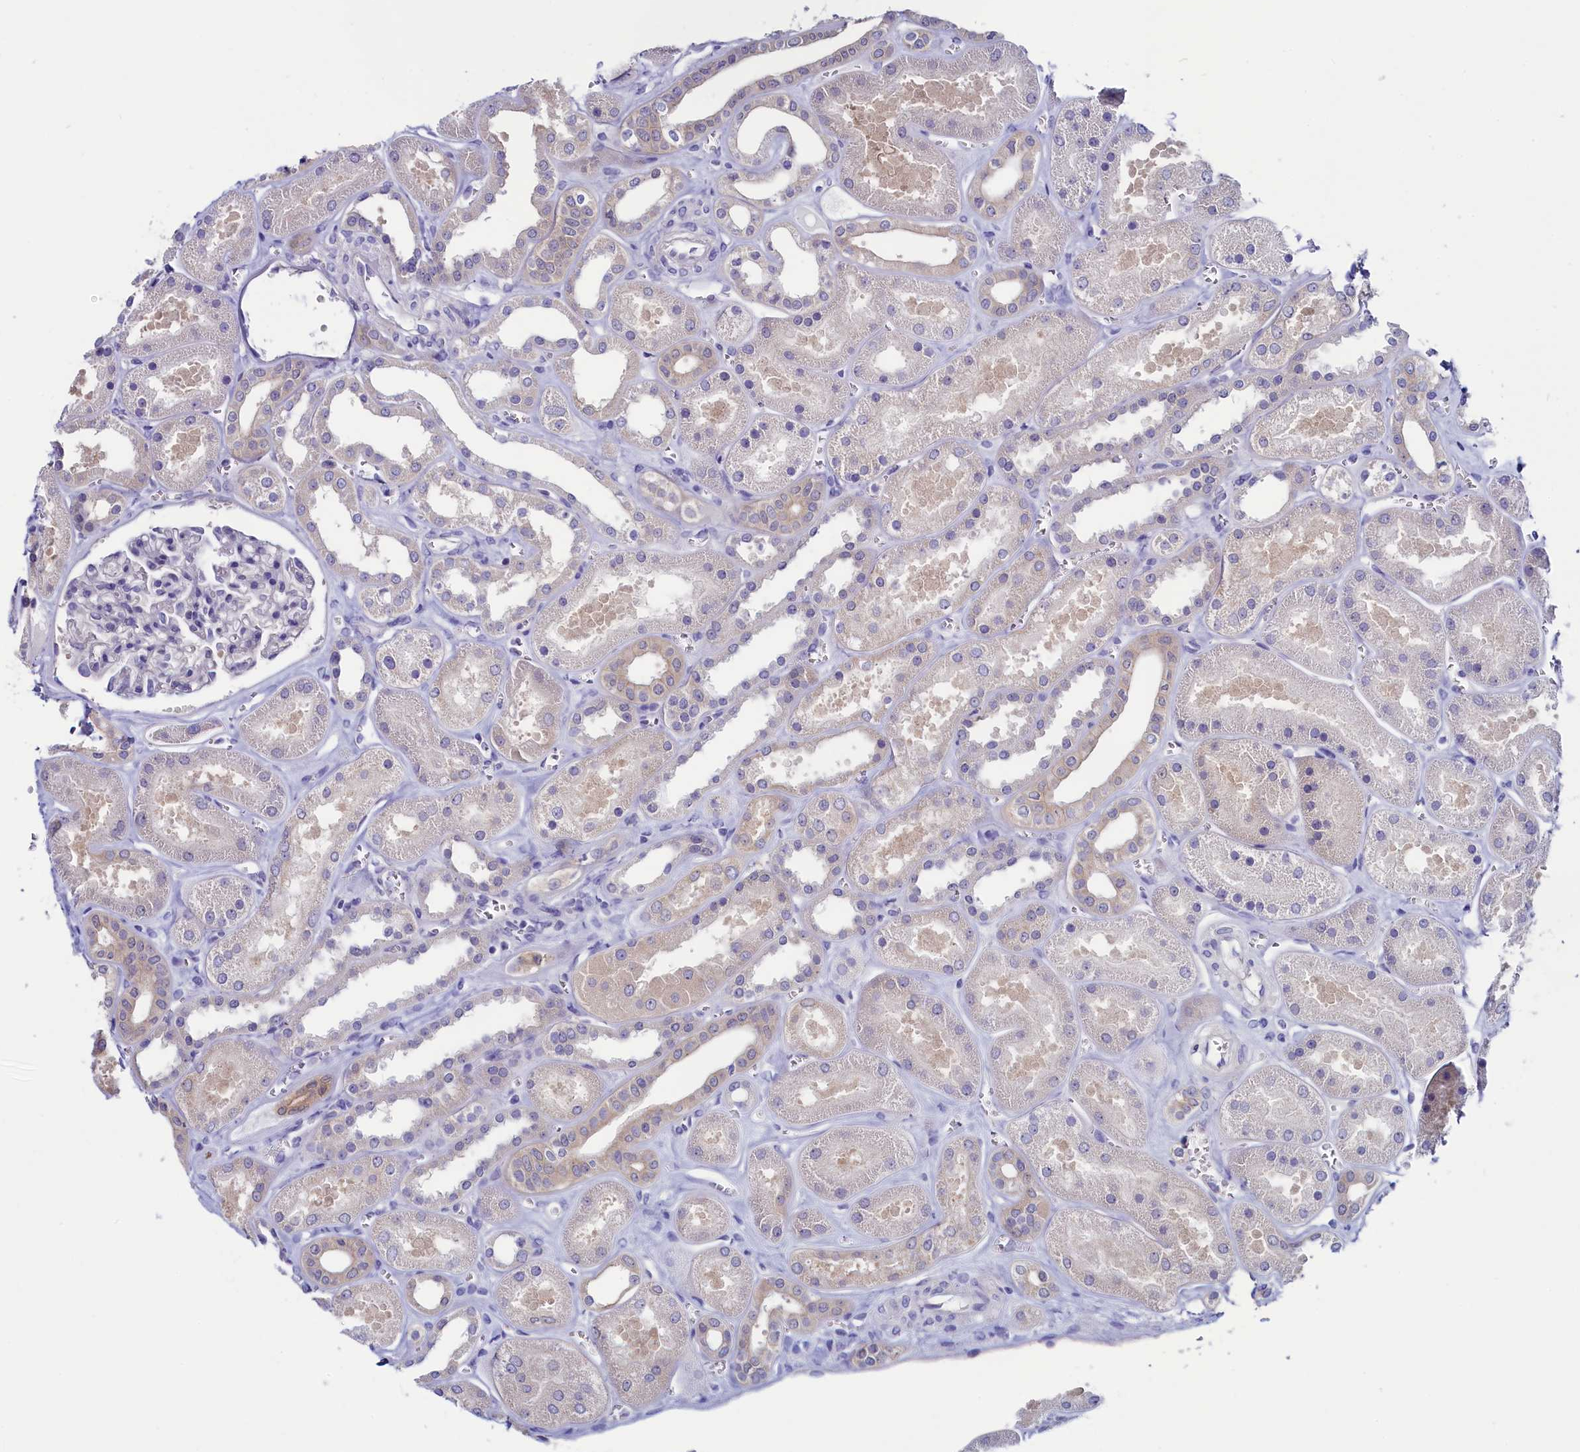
{"staining": {"intensity": "negative", "quantity": "none", "location": "none"}, "tissue": "kidney", "cell_type": "Cells in glomeruli", "image_type": "normal", "snomed": [{"axis": "morphology", "description": "Normal tissue, NOS"}, {"axis": "morphology", "description": "Adenocarcinoma, NOS"}, {"axis": "topography", "description": "Kidney"}], "caption": "This photomicrograph is of unremarkable kidney stained with IHC to label a protein in brown with the nuclei are counter-stained blue. There is no staining in cells in glomeruli. (DAB (3,3'-diaminobenzidine) immunohistochemistry (IHC), high magnification).", "gene": "CIAPIN1", "patient": {"sex": "female", "age": 68}}